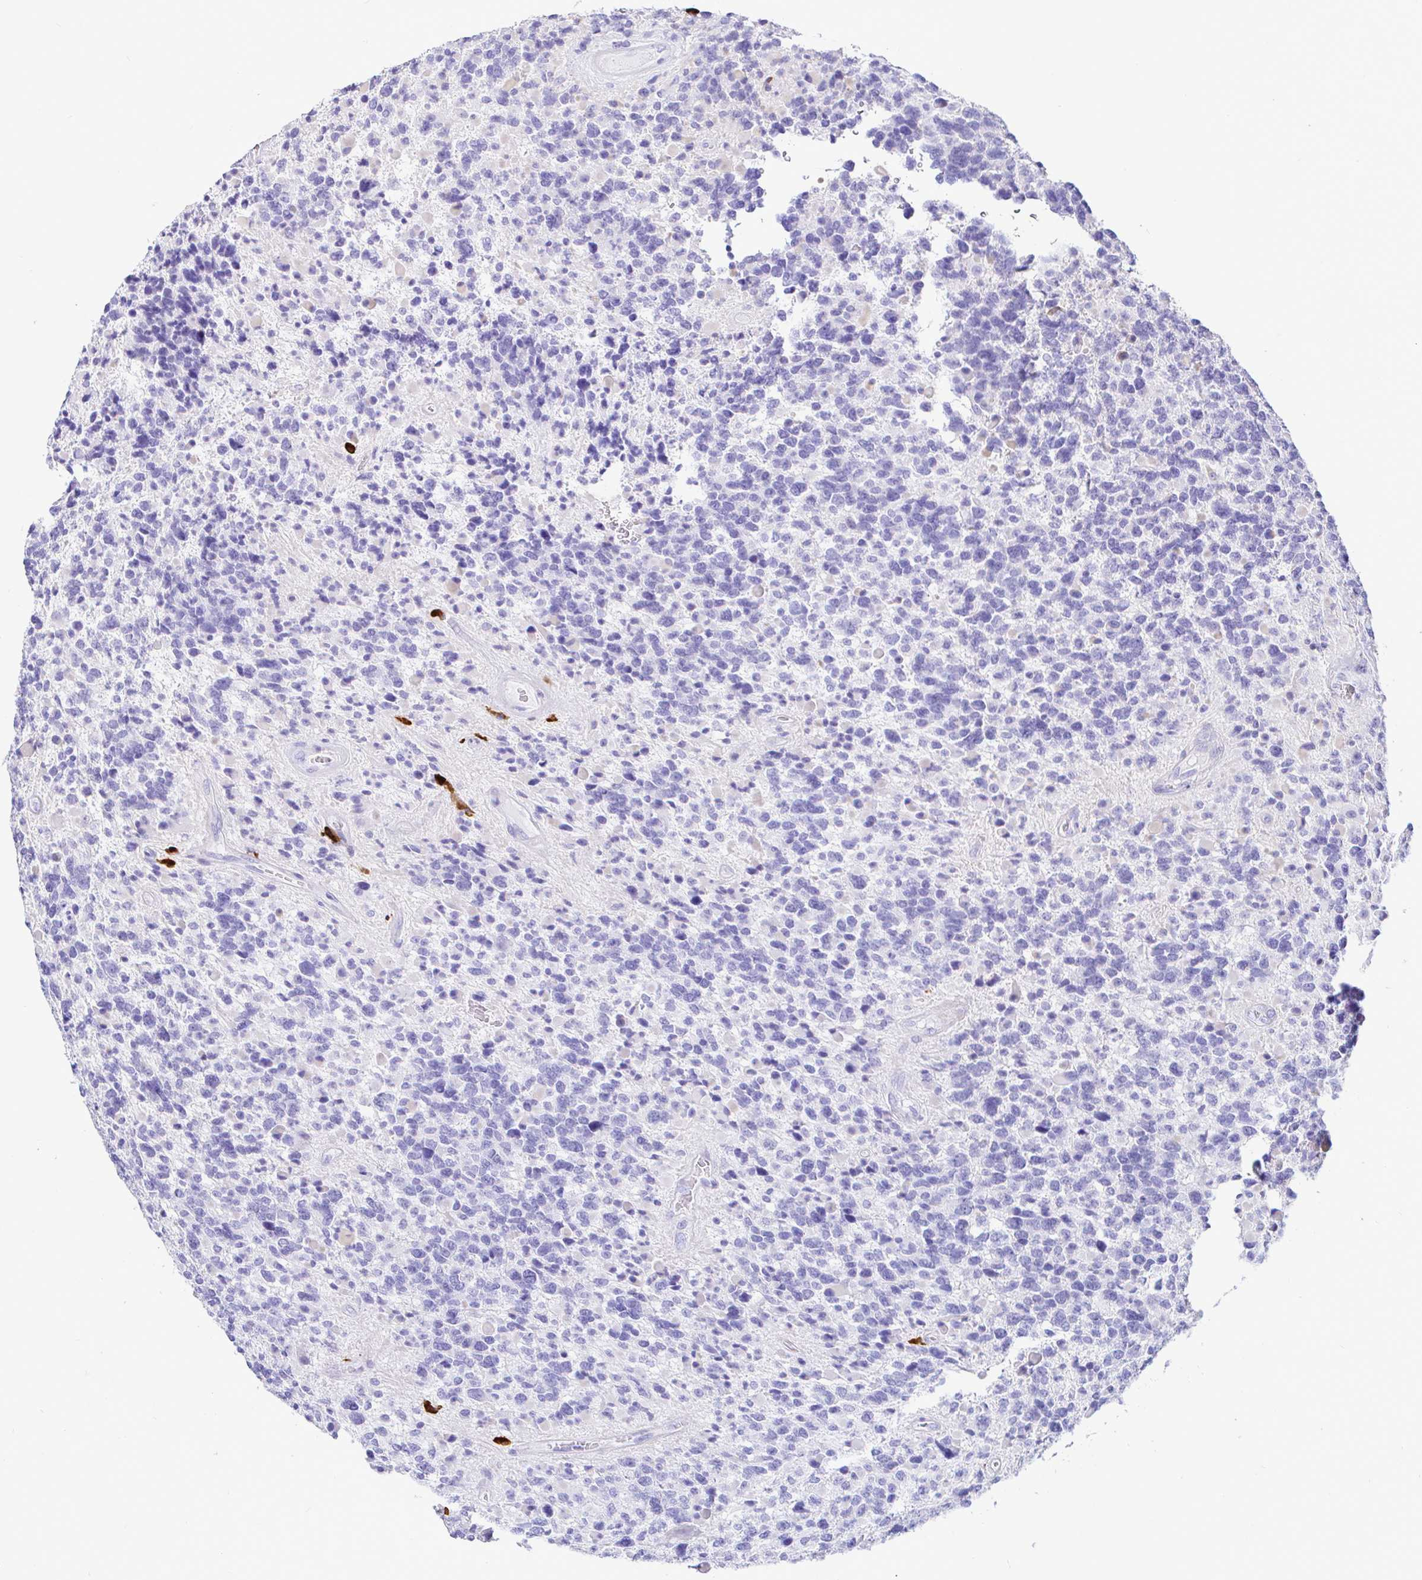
{"staining": {"intensity": "negative", "quantity": "none", "location": "none"}, "tissue": "glioma", "cell_type": "Tumor cells", "image_type": "cancer", "snomed": [{"axis": "morphology", "description": "Glioma, malignant, High grade"}, {"axis": "topography", "description": "Brain"}], "caption": "The histopathology image shows no significant staining in tumor cells of glioma.", "gene": "CCDC62", "patient": {"sex": "female", "age": 40}}